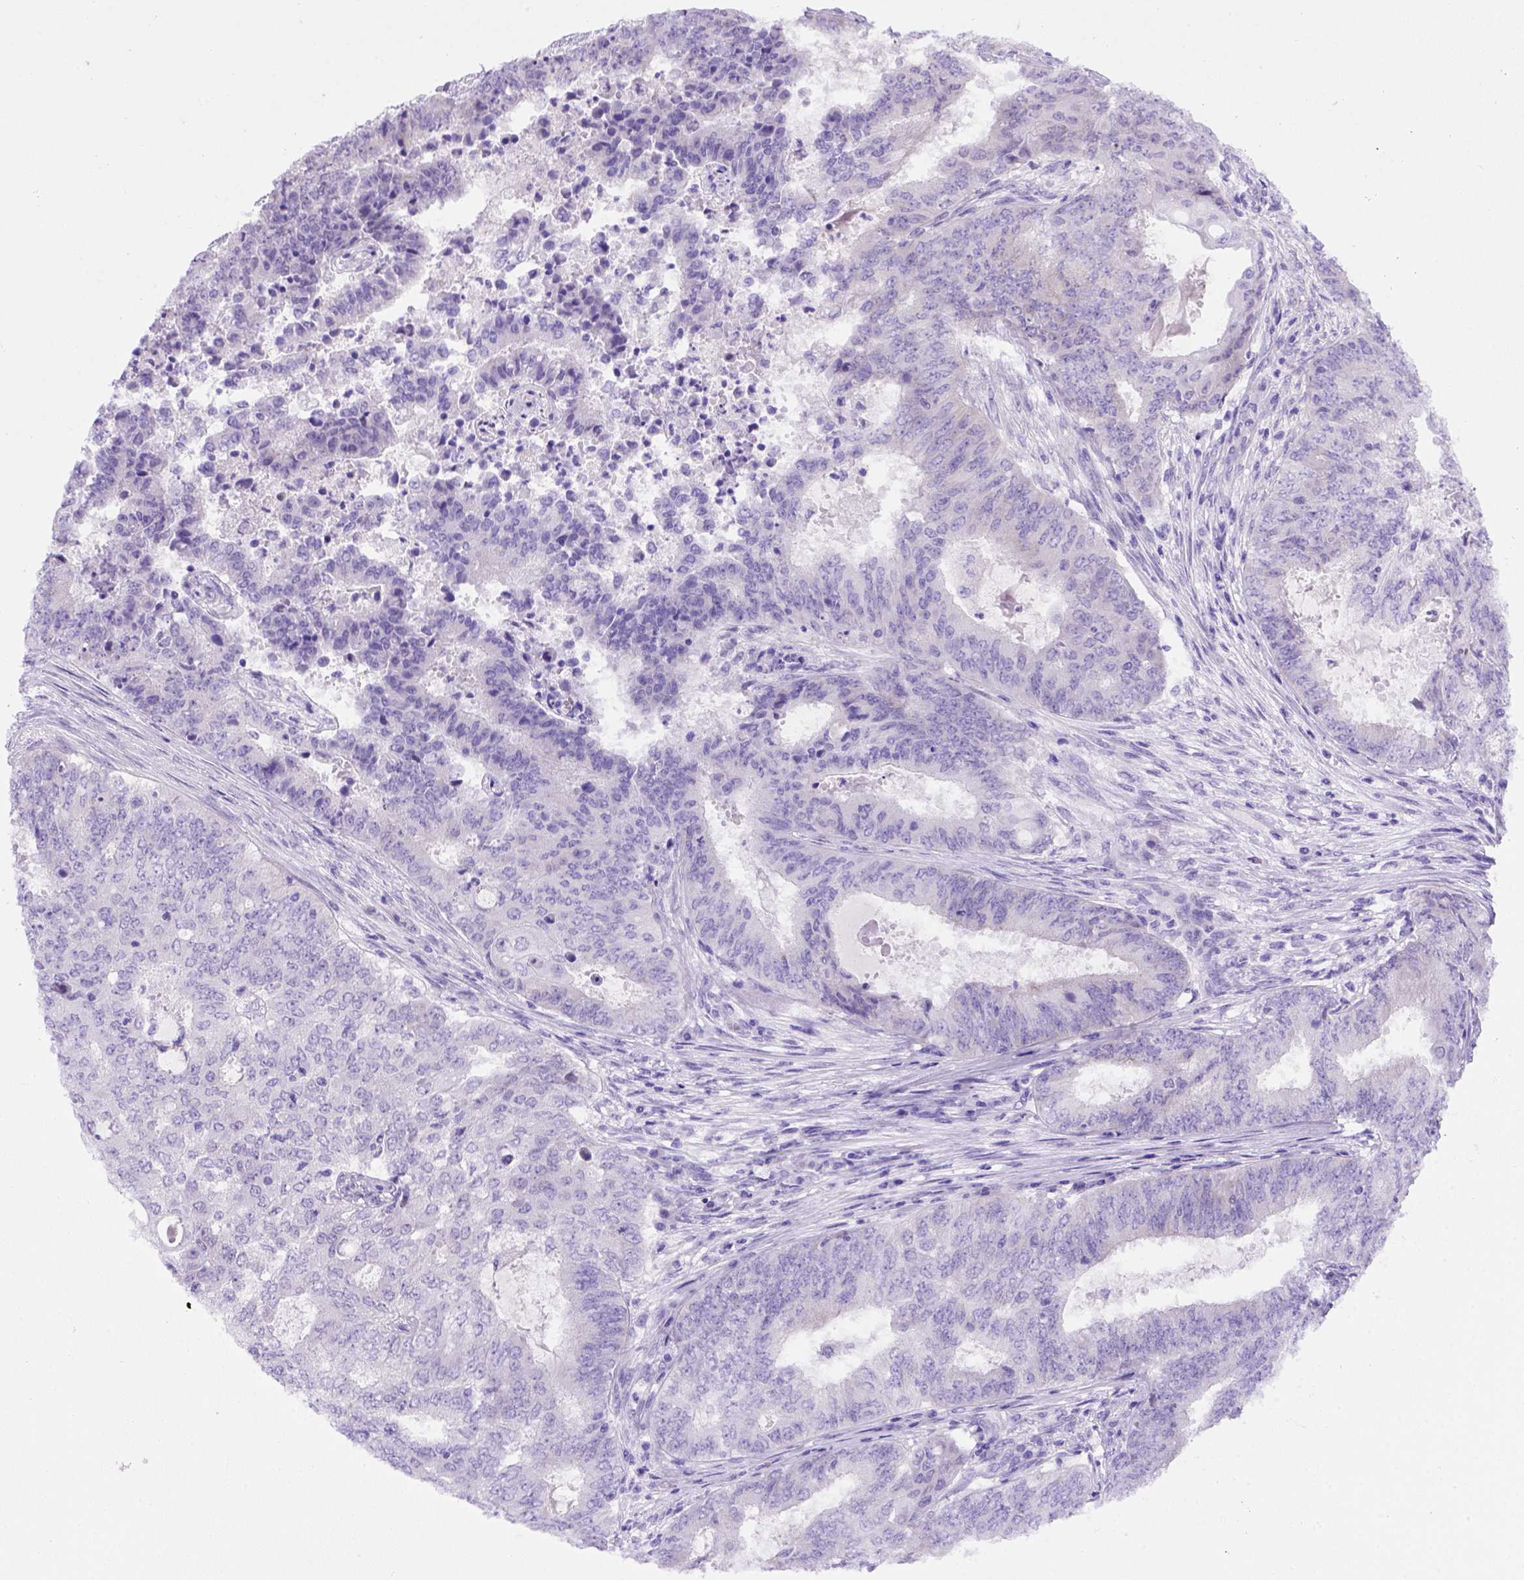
{"staining": {"intensity": "negative", "quantity": "none", "location": "none"}, "tissue": "endometrial cancer", "cell_type": "Tumor cells", "image_type": "cancer", "snomed": [{"axis": "morphology", "description": "Adenocarcinoma, NOS"}, {"axis": "topography", "description": "Endometrium"}], "caption": "Protein analysis of endometrial adenocarcinoma demonstrates no significant expression in tumor cells.", "gene": "FOXI1", "patient": {"sex": "female", "age": 62}}